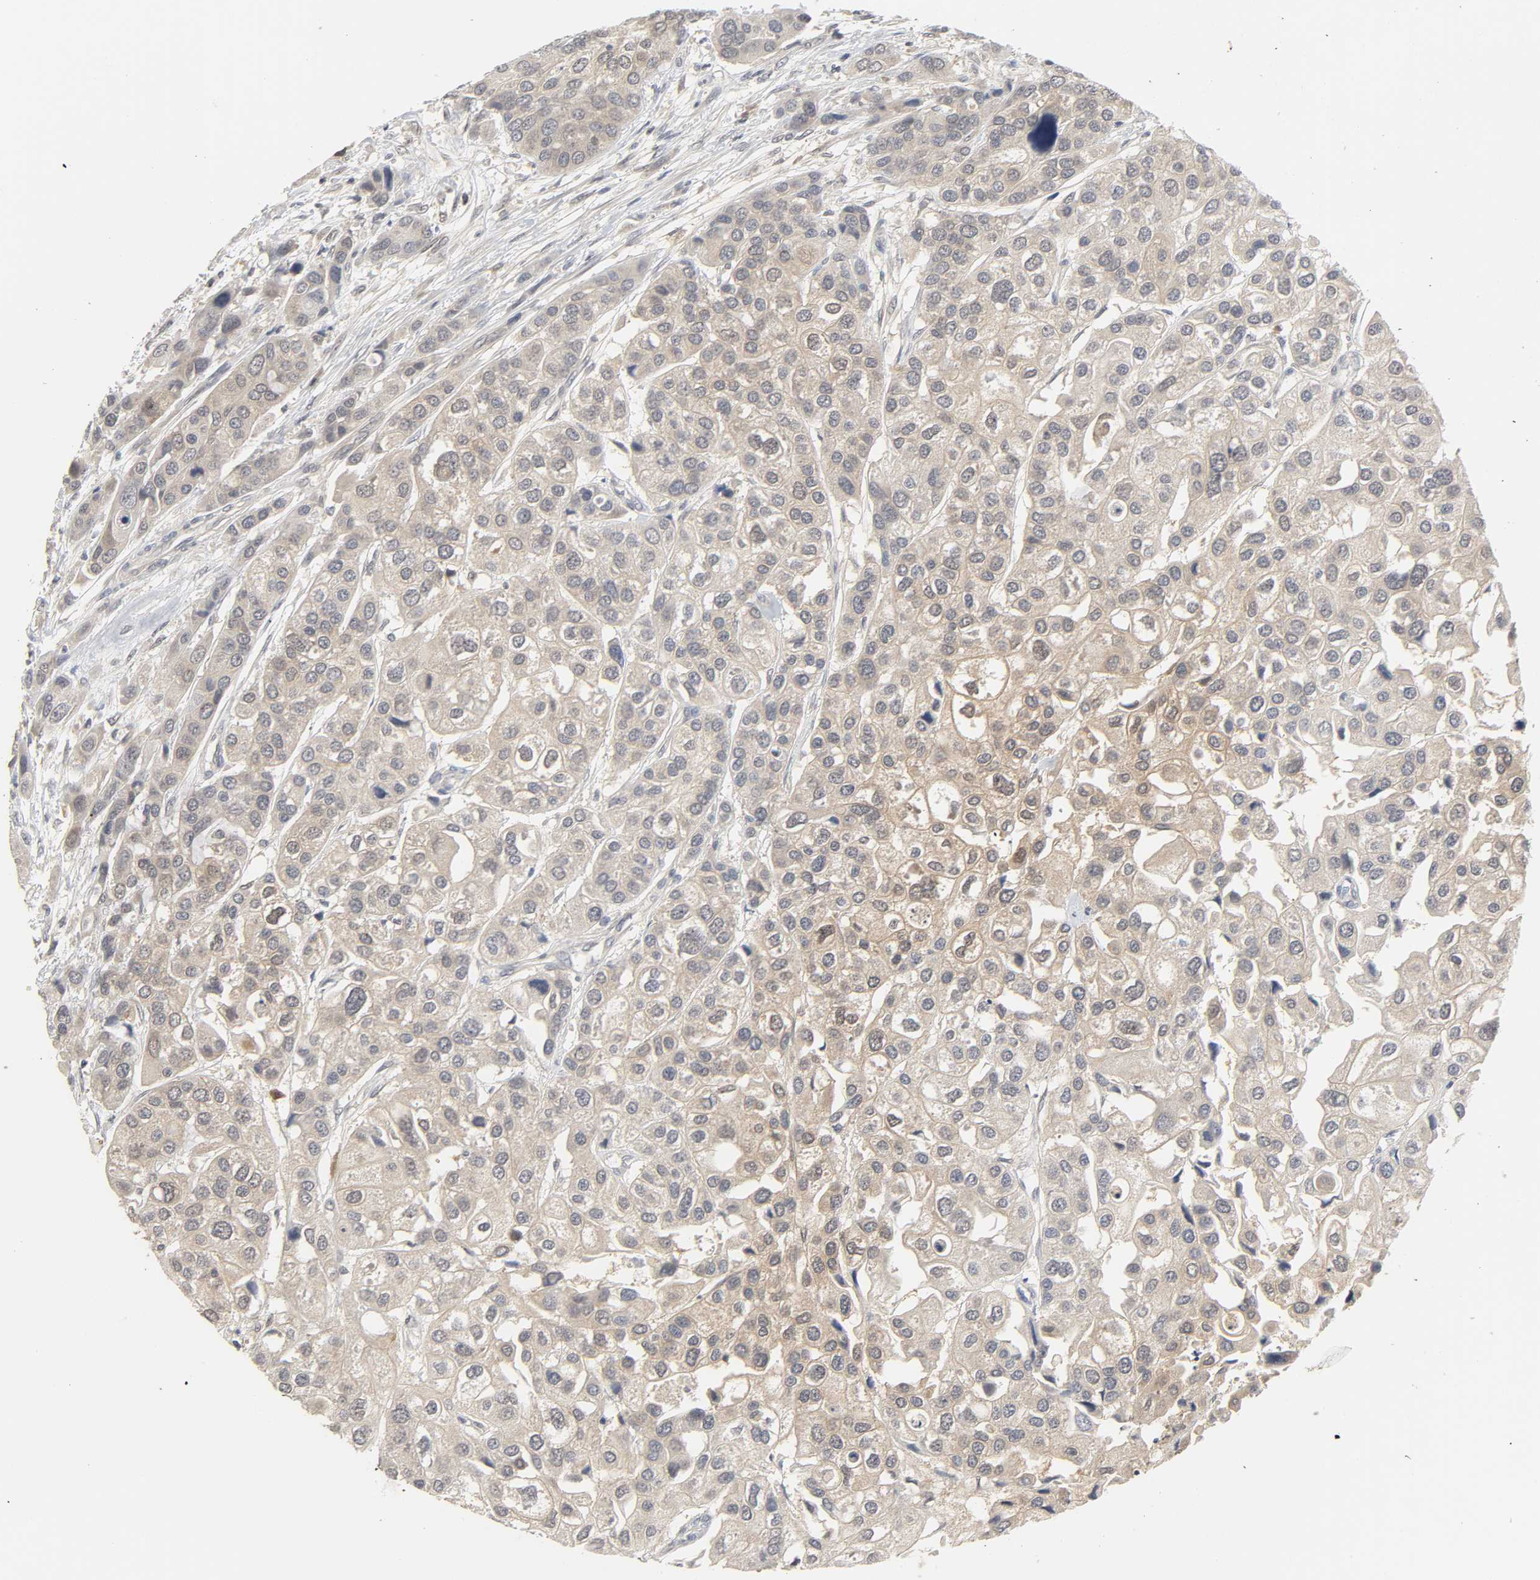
{"staining": {"intensity": "moderate", "quantity": ">75%", "location": "cytoplasmic/membranous"}, "tissue": "urothelial cancer", "cell_type": "Tumor cells", "image_type": "cancer", "snomed": [{"axis": "morphology", "description": "Urothelial carcinoma, High grade"}, {"axis": "topography", "description": "Urinary bladder"}], "caption": "Immunohistochemistry (IHC) histopathology image of urothelial cancer stained for a protein (brown), which reveals medium levels of moderate cytoplasmic/membranous expression in about >75% of tumor cells.", "gene": "MIF", "patient": {"sex": "female", "age": 64}}